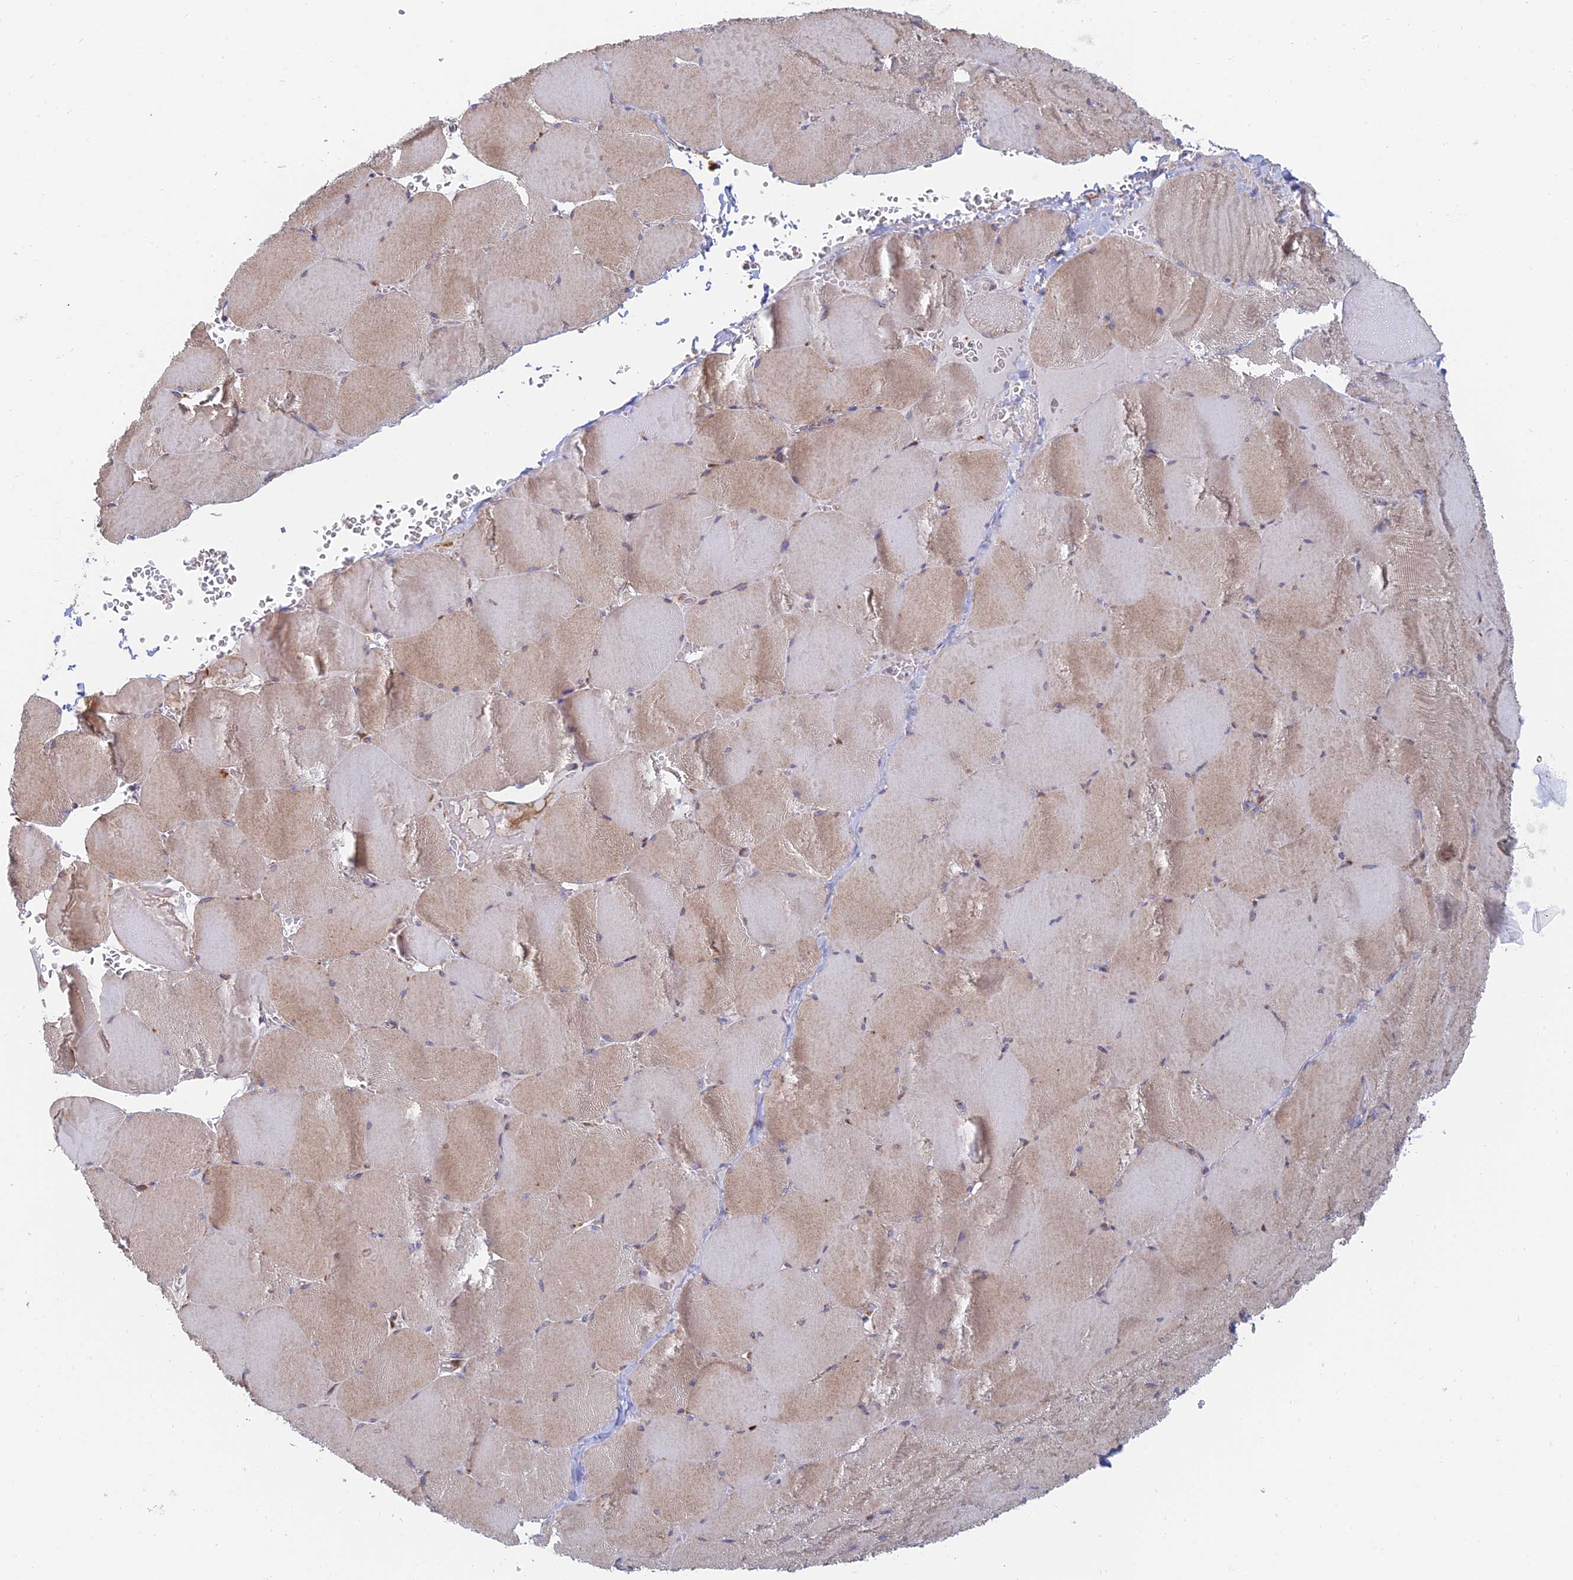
{"staining": {"intensity": "moderate", "quantity": "25%-75%", "location": "cytoplasmic/membranous"}, "tissue": "skeletal muscle", "cell_type": "Myocytes", "image_type": "normal", "snomed": [{"axis": "morphology", "description": "Normal tissue, NOS"}, {"axis": "topography", "description": "Skeletal muscle"}, {"axis": "topography", "description": "Head-Neck"}], "caption": "Protein staining by immunohistochemistry (IHC) demonstrates moderate cytoplasmic/membranous staining in approximately 25%-75% of myocytes in normal skeletal muscle.", "gene": "ENSG00000267561", "patient": {"sex": "male", "age": 66}}